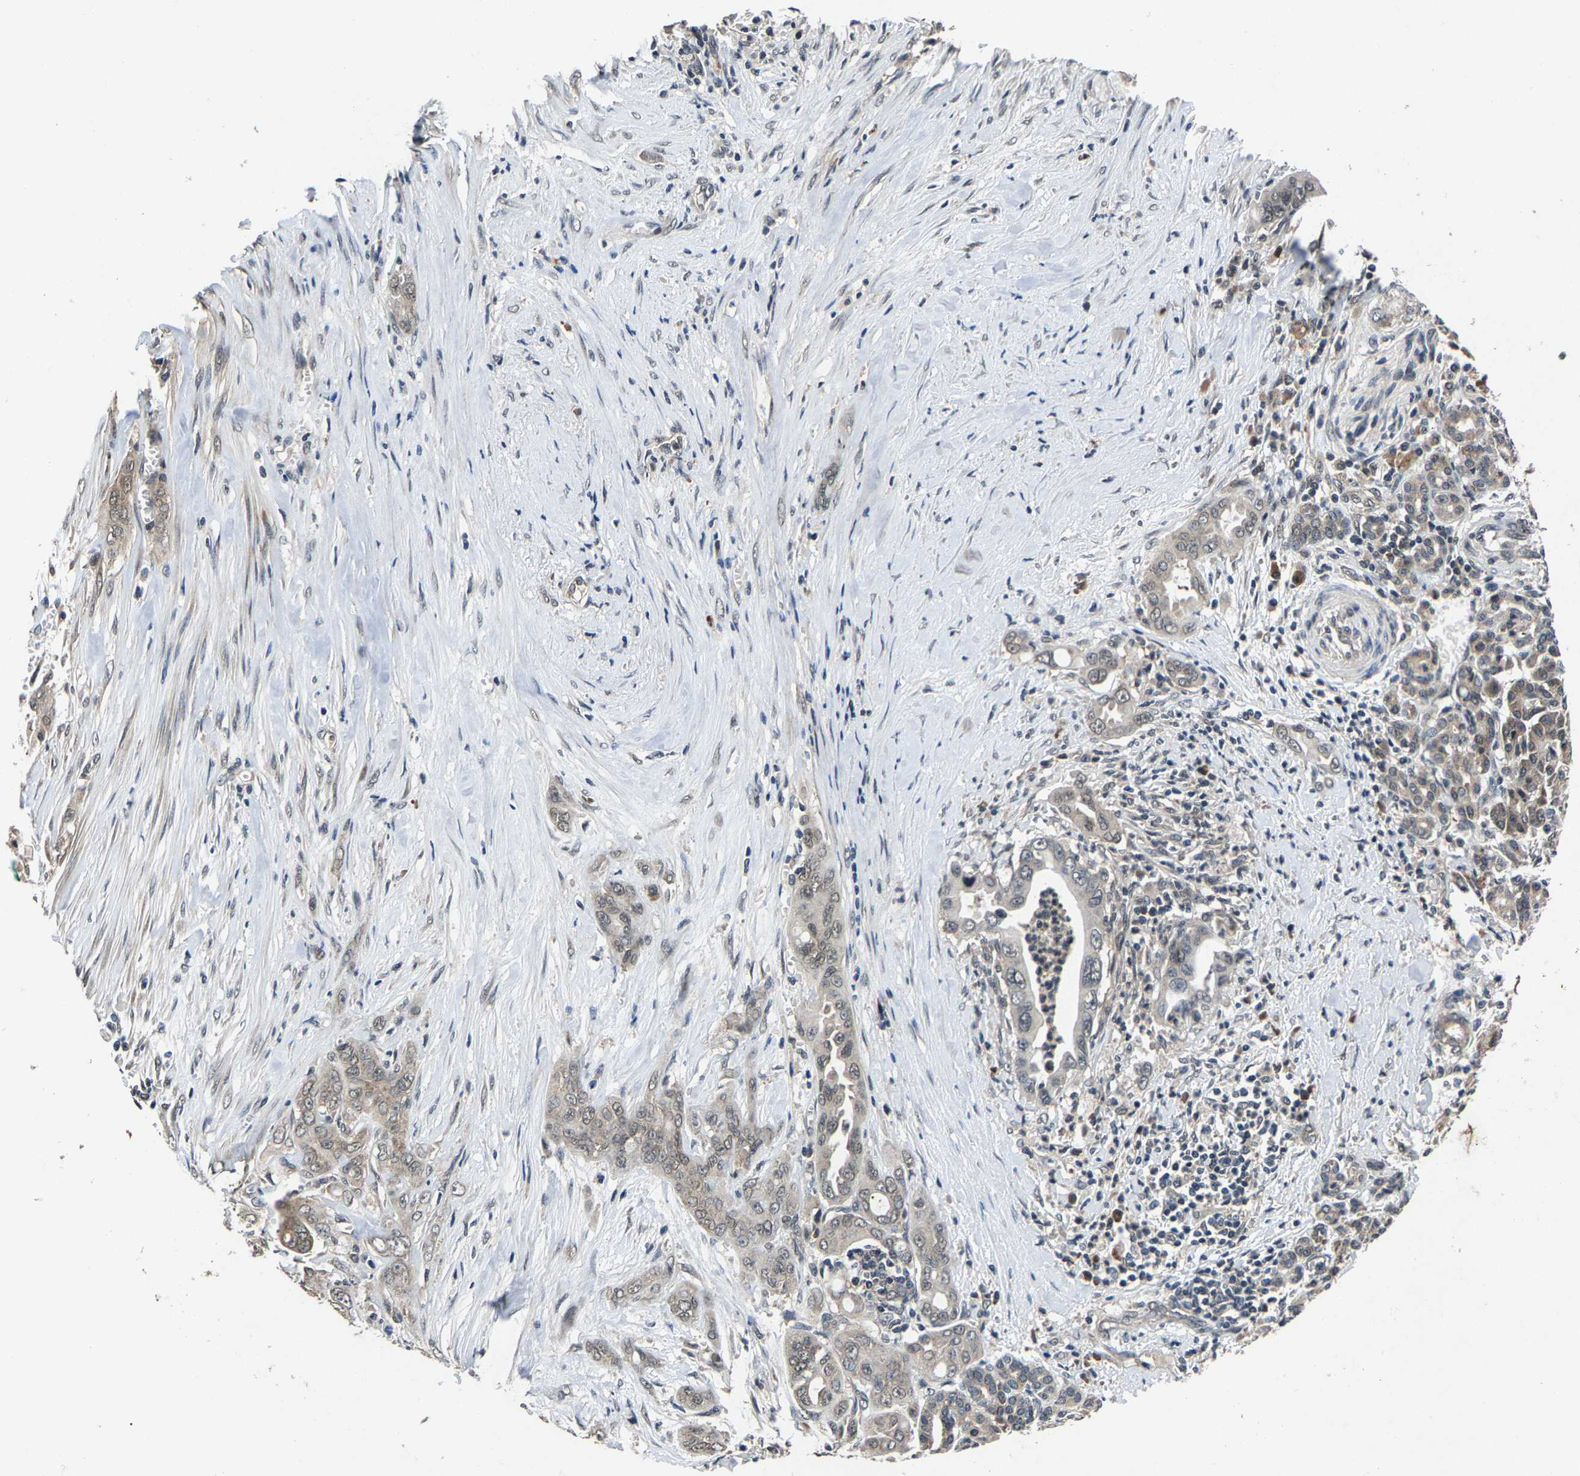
{"staining": {"intensity": "weak", "quantity": "25%-75%", "location": "cytoplasmic/membranous,nuclear"}, "tissue": "pancreatic cancer", "cell_type": "Tumor cells", "image_type": "cancer", "snomed": [{"axis": "morphology", "description": "Adenocarcinoma, NOS"}, {"axis": "topography", "description": "Pancreas"}], "caption": "DAB (3,3'-diaminobenzidine) immunohistochemical staining of pancreatic adenocarcinoma shows weak cytoplasmic/membranous and nuclear protein expression in approximately 25%-75% of tumor cells.", "gene": "HUWE1", "patient": {"sex": "male", "age": 59}}